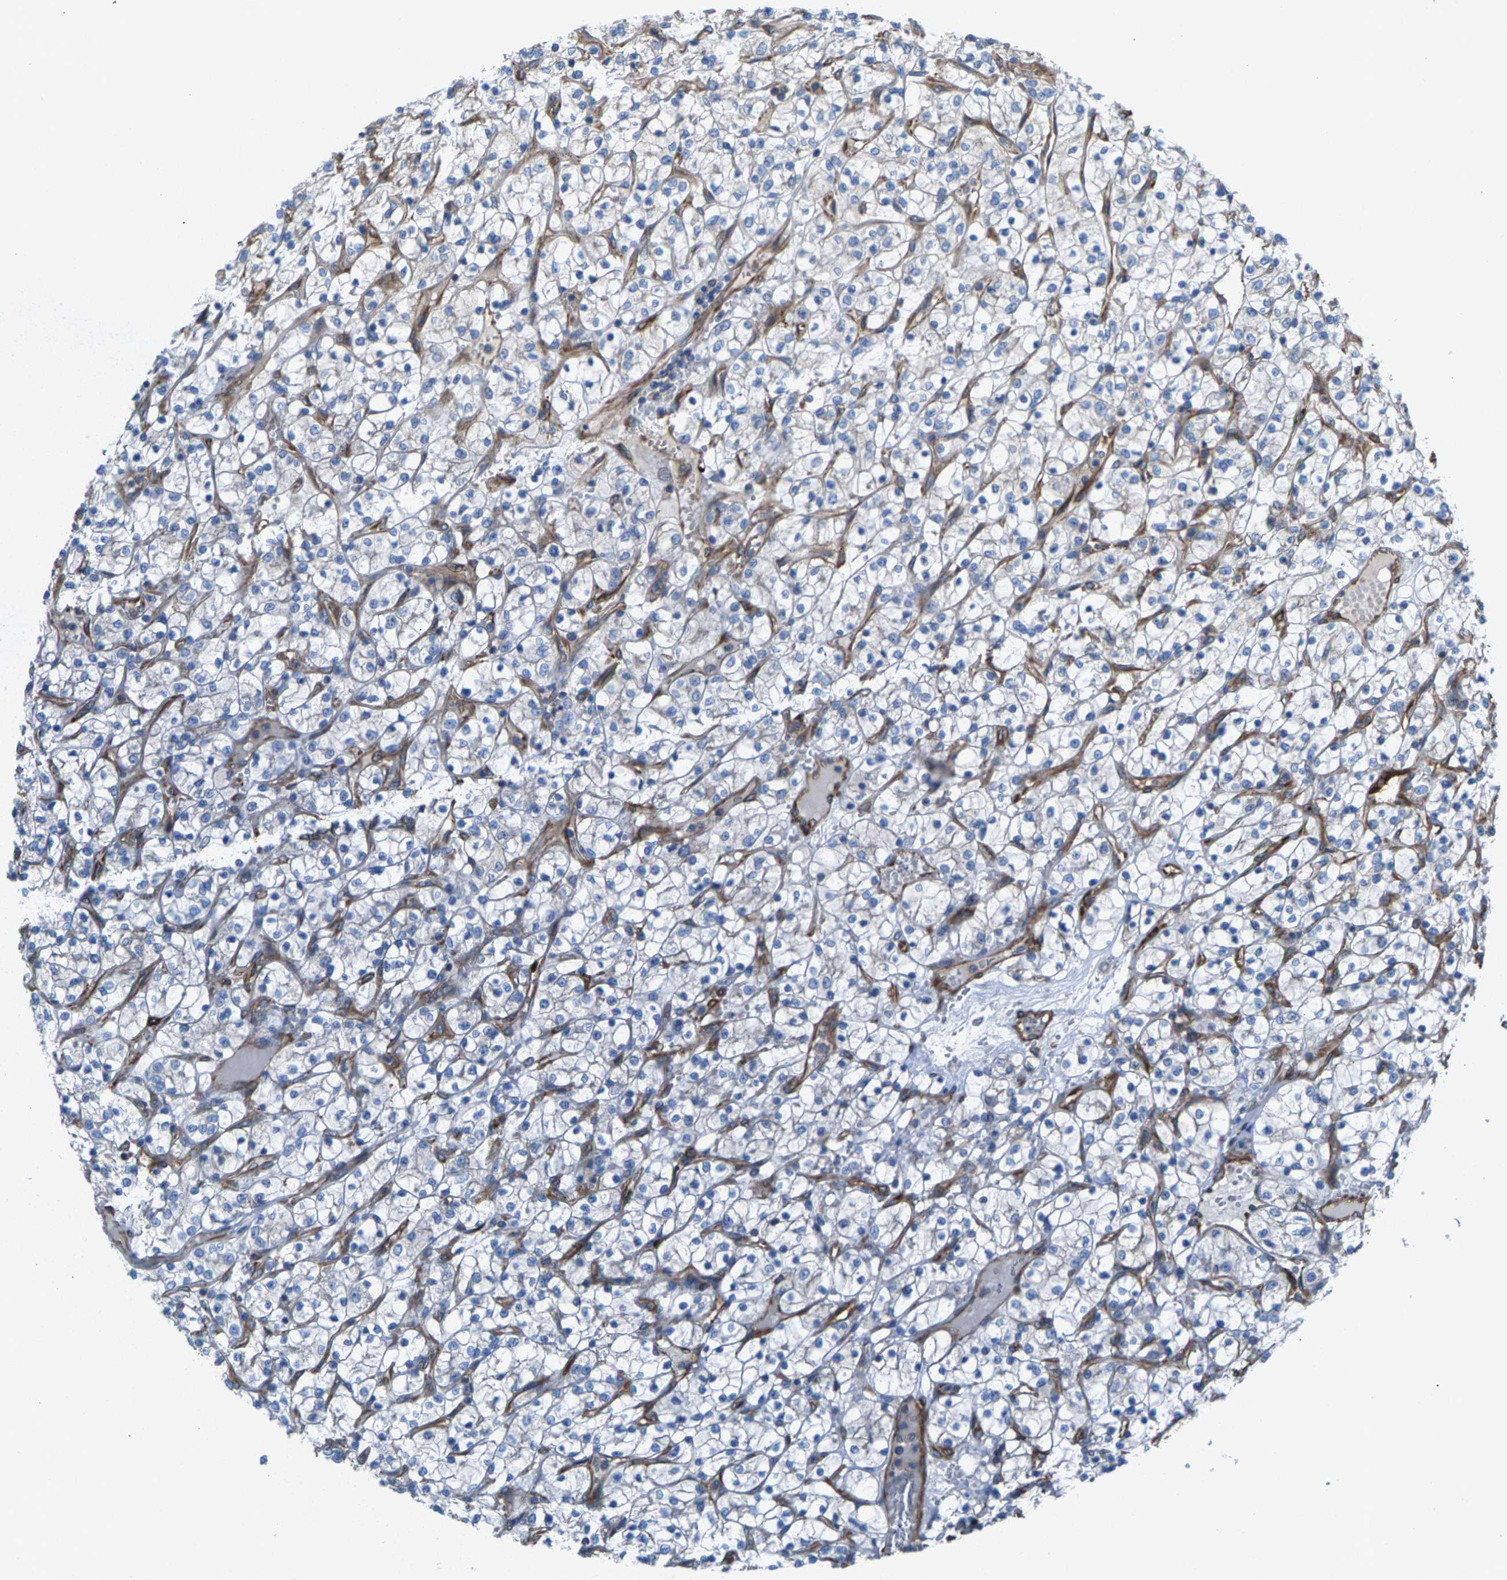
{"staining": {"intensity": "negative", "quantity": "none", "location": "none"}, "tissue": "renal cancer", "cell_type": "Tumor cells", "image_type": "cancer", "snomed": [{"axis": "morphology", "description": "Adenocarcinoma, NOS"}, {"axis": "topography", "description": "Kidney"}], "caption": "An image of human renal cancer (adenocarcinoma) is negative for staining in tumor cells.", "gene": "PDCL", "patient": {"sex": "female", "age": 69}}